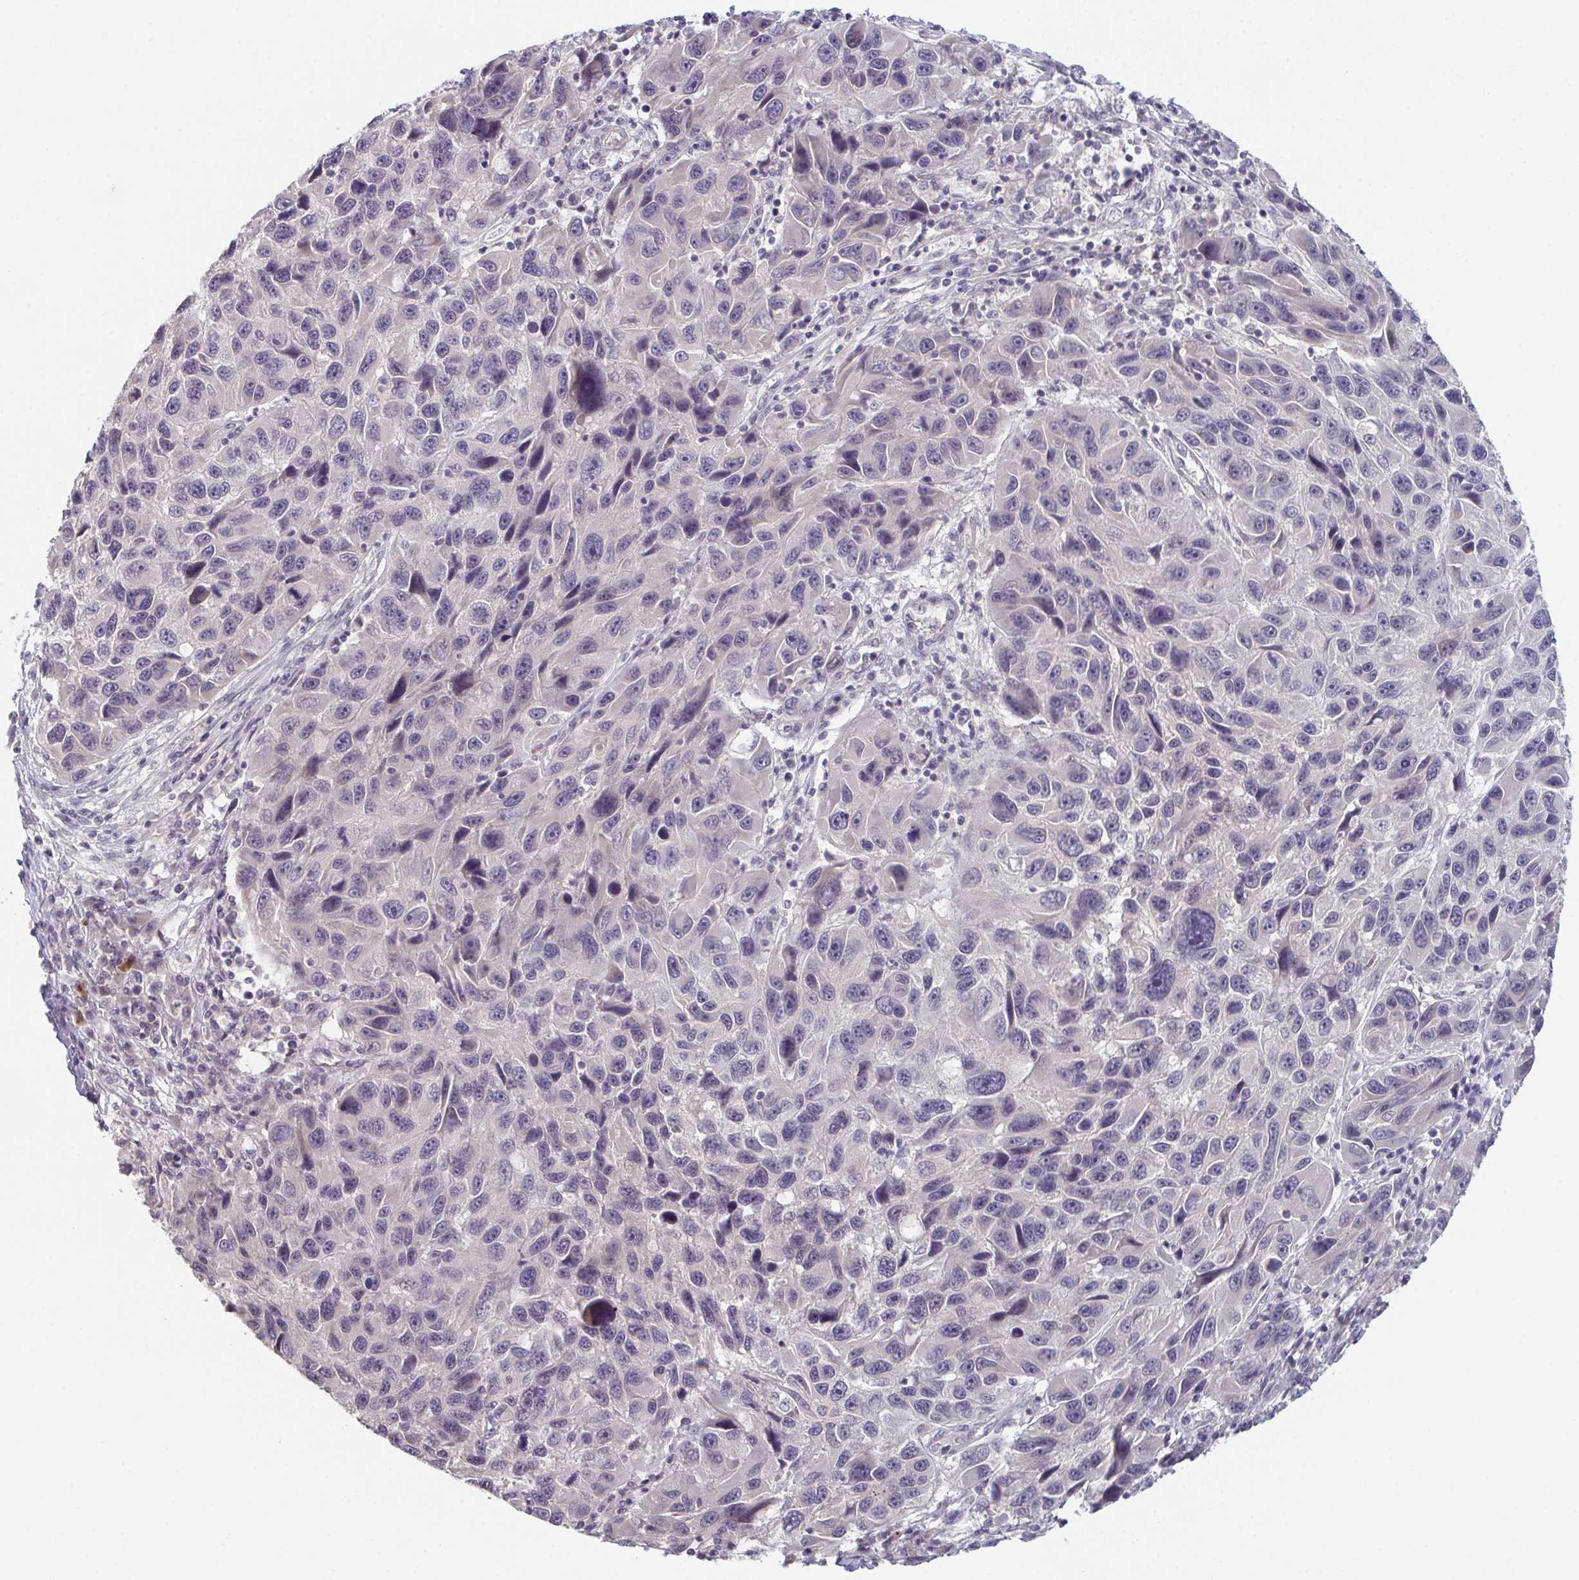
{"staining": {"intensity": "negative", "quantity": "none", "location": "none"}, "tissue": "melanoma", "cell_type": "Tumor cells", "image_type": "cancer", "snomed": [{"axis": "morphology", "description": "Malignant melanoma, NOS"}, {"axis": "topography", "description": "Skin"}], "caption": "Histopathology image shows no significant protein expression in tumor cells of melanoma. Nuclei are stained in blue.", "gene": "ZNF214", "patient": {"sex": "male", "age": 53}}